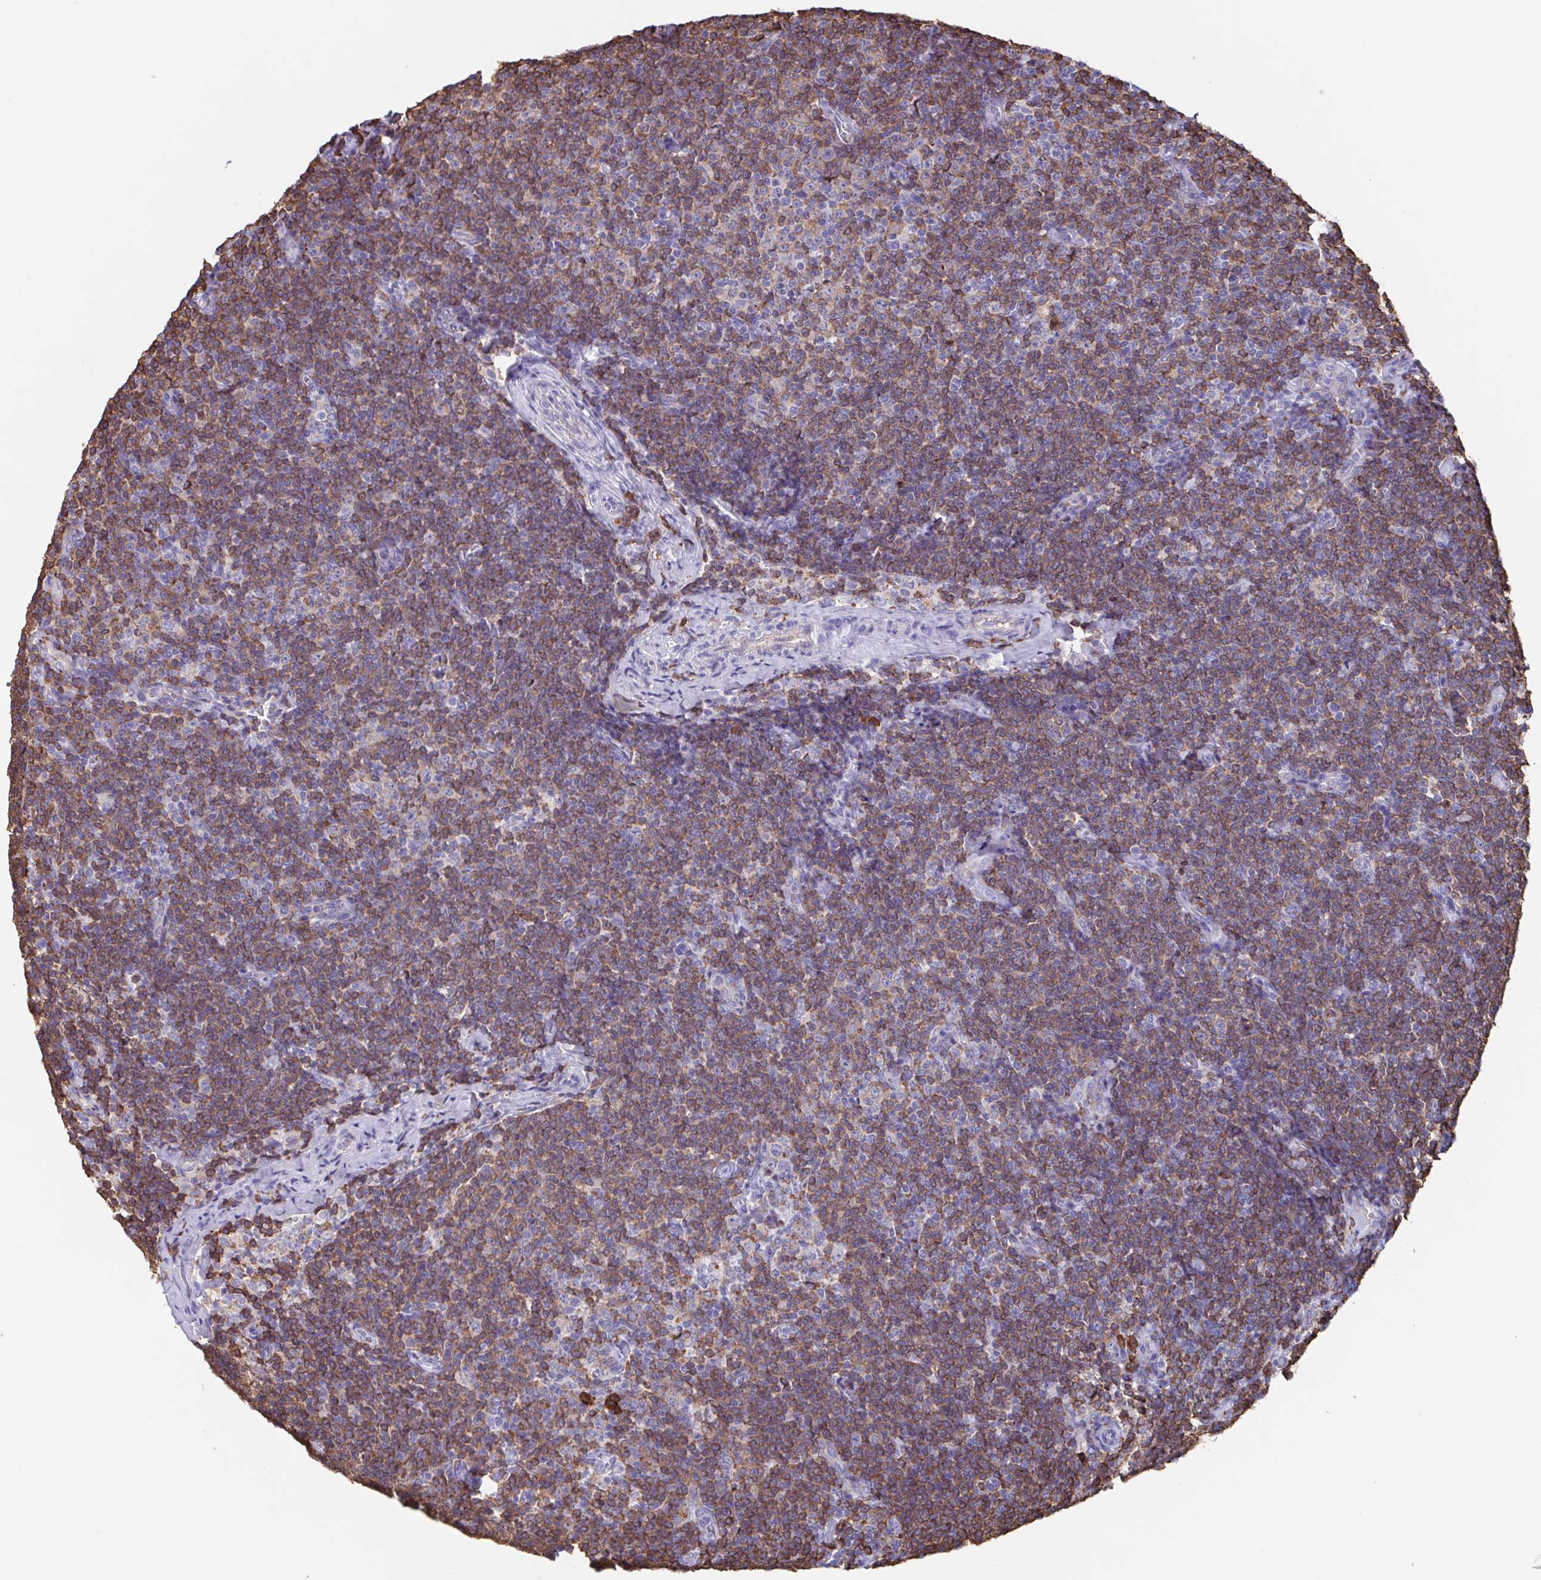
{"staining": {"intensity": "moderate", "quantity": "25%-75%", "location": "cytoplasmic/membranous"}, "tissue": "lymphoma", "cell_type": "Tumor cells", "image_type": "cancer", "snomed": [{"axis": "morphology", "description": "Malignant lymphoma, non-Hodgkin's type, Low grade"}, {"axis": "topography", "description": "Lymph node"}], "caption": "The image displays staining of lymphoma, revealing moderate cytoplasmic/membranous protein staining (brown color) within tumor cells.", "gene": "TPD52", "patient": {"sex": "male", "age": 81}}